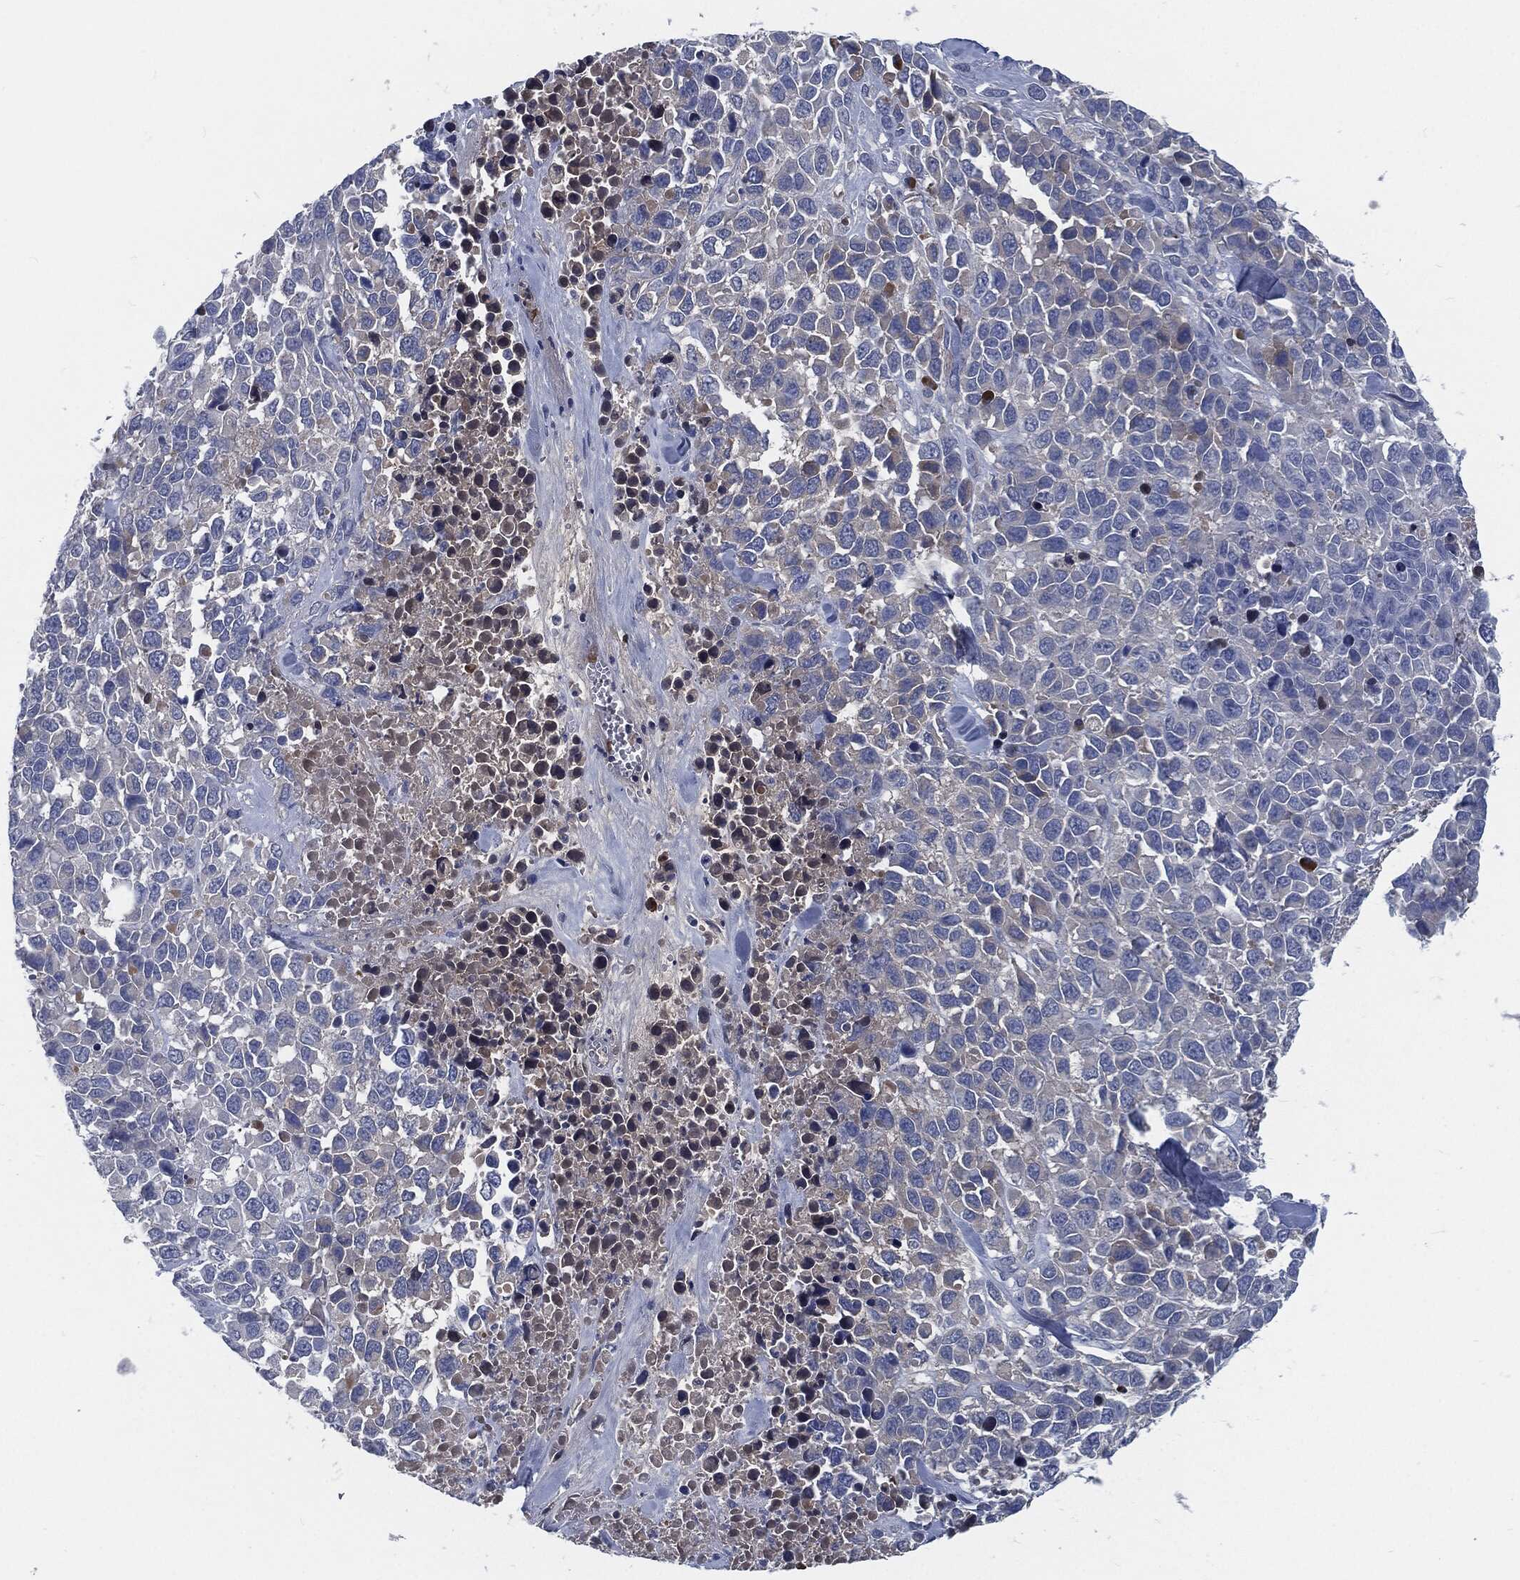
{"staining": {"intensity": "moderate", "quantity": "<25%", "location": "cytoplasmic/membranous"}, "tissue": "melanoma", "cell_type": "Tumor cells", "image_type": "cancer", "snomed": [{"axis": "morphology", "description": "Malignant melanoma, Metastatic site"}, {"axis": "topography", "description": "Skin"}], "caption": "Immunohistochemistry (IHC) of human melanoma reveals low levels of moderate cytoplasmic/membranous staining in approximately <25% of tumor cells.", "gene": "MST1", "patient": {"sex": "male", "age": 84}}